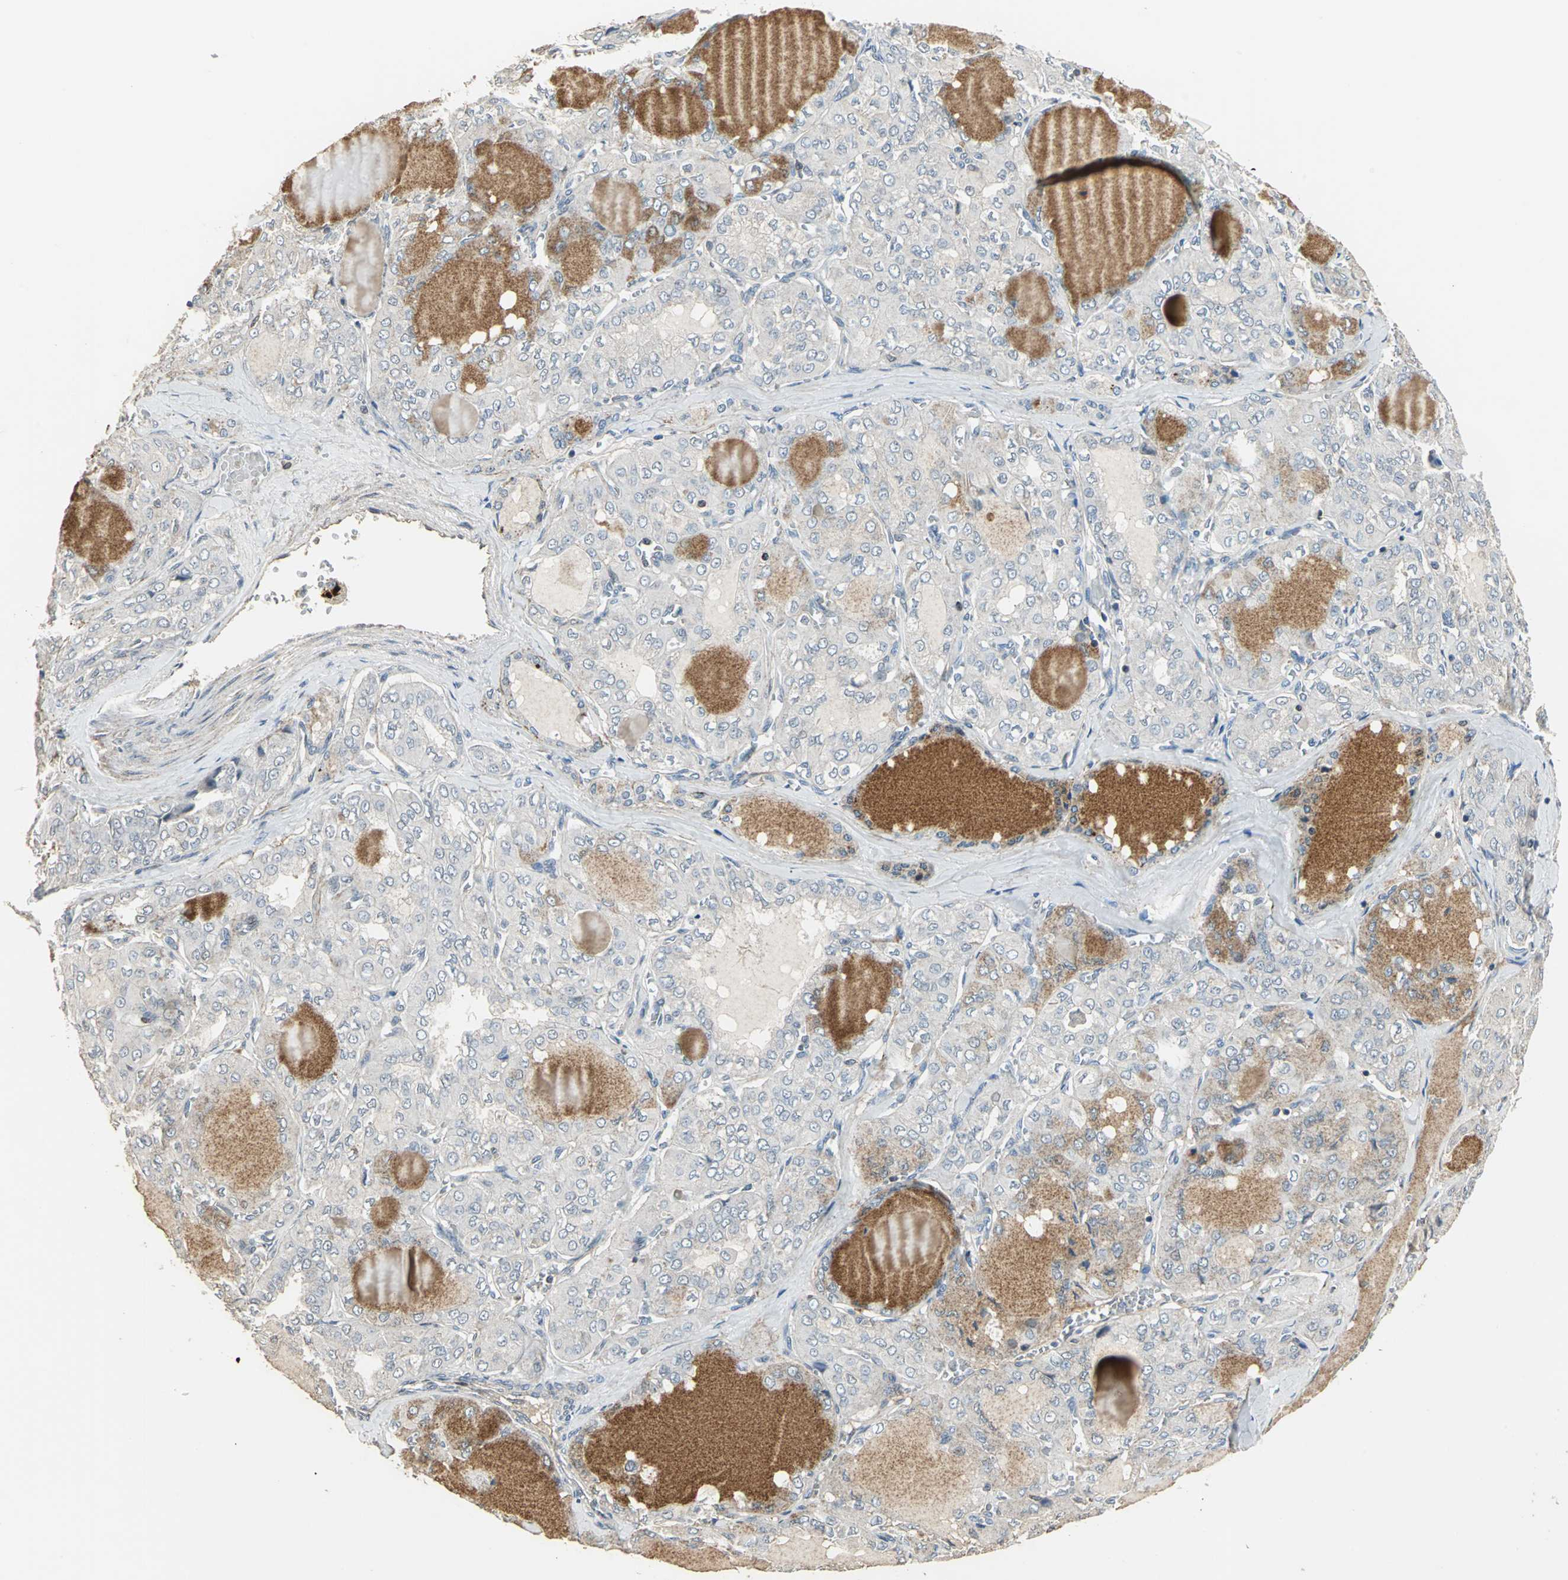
{"staining": {"intensity": "weak", "quantity": "25%-75%", "location": "cytoplasmic/membranous"}, "tissue": "thyroid cancer", "cell_type": "Tumor cells", "image_type": "cancer", "snomed": [{"axis": "morphology", "description": "Papillary adenocarcinoma, NOS"}, {"axis": "topography", "description": "Thyroid gland"}], "caption": "Weak cytoplasmic/membranous protein expression is appreciated in approximately 25%-75% of tumor cells in thyroid cancer (papillary adenocarcinoma).", "gene": "DNAJB4", "patient": {"sex": "male", "age": 20}}